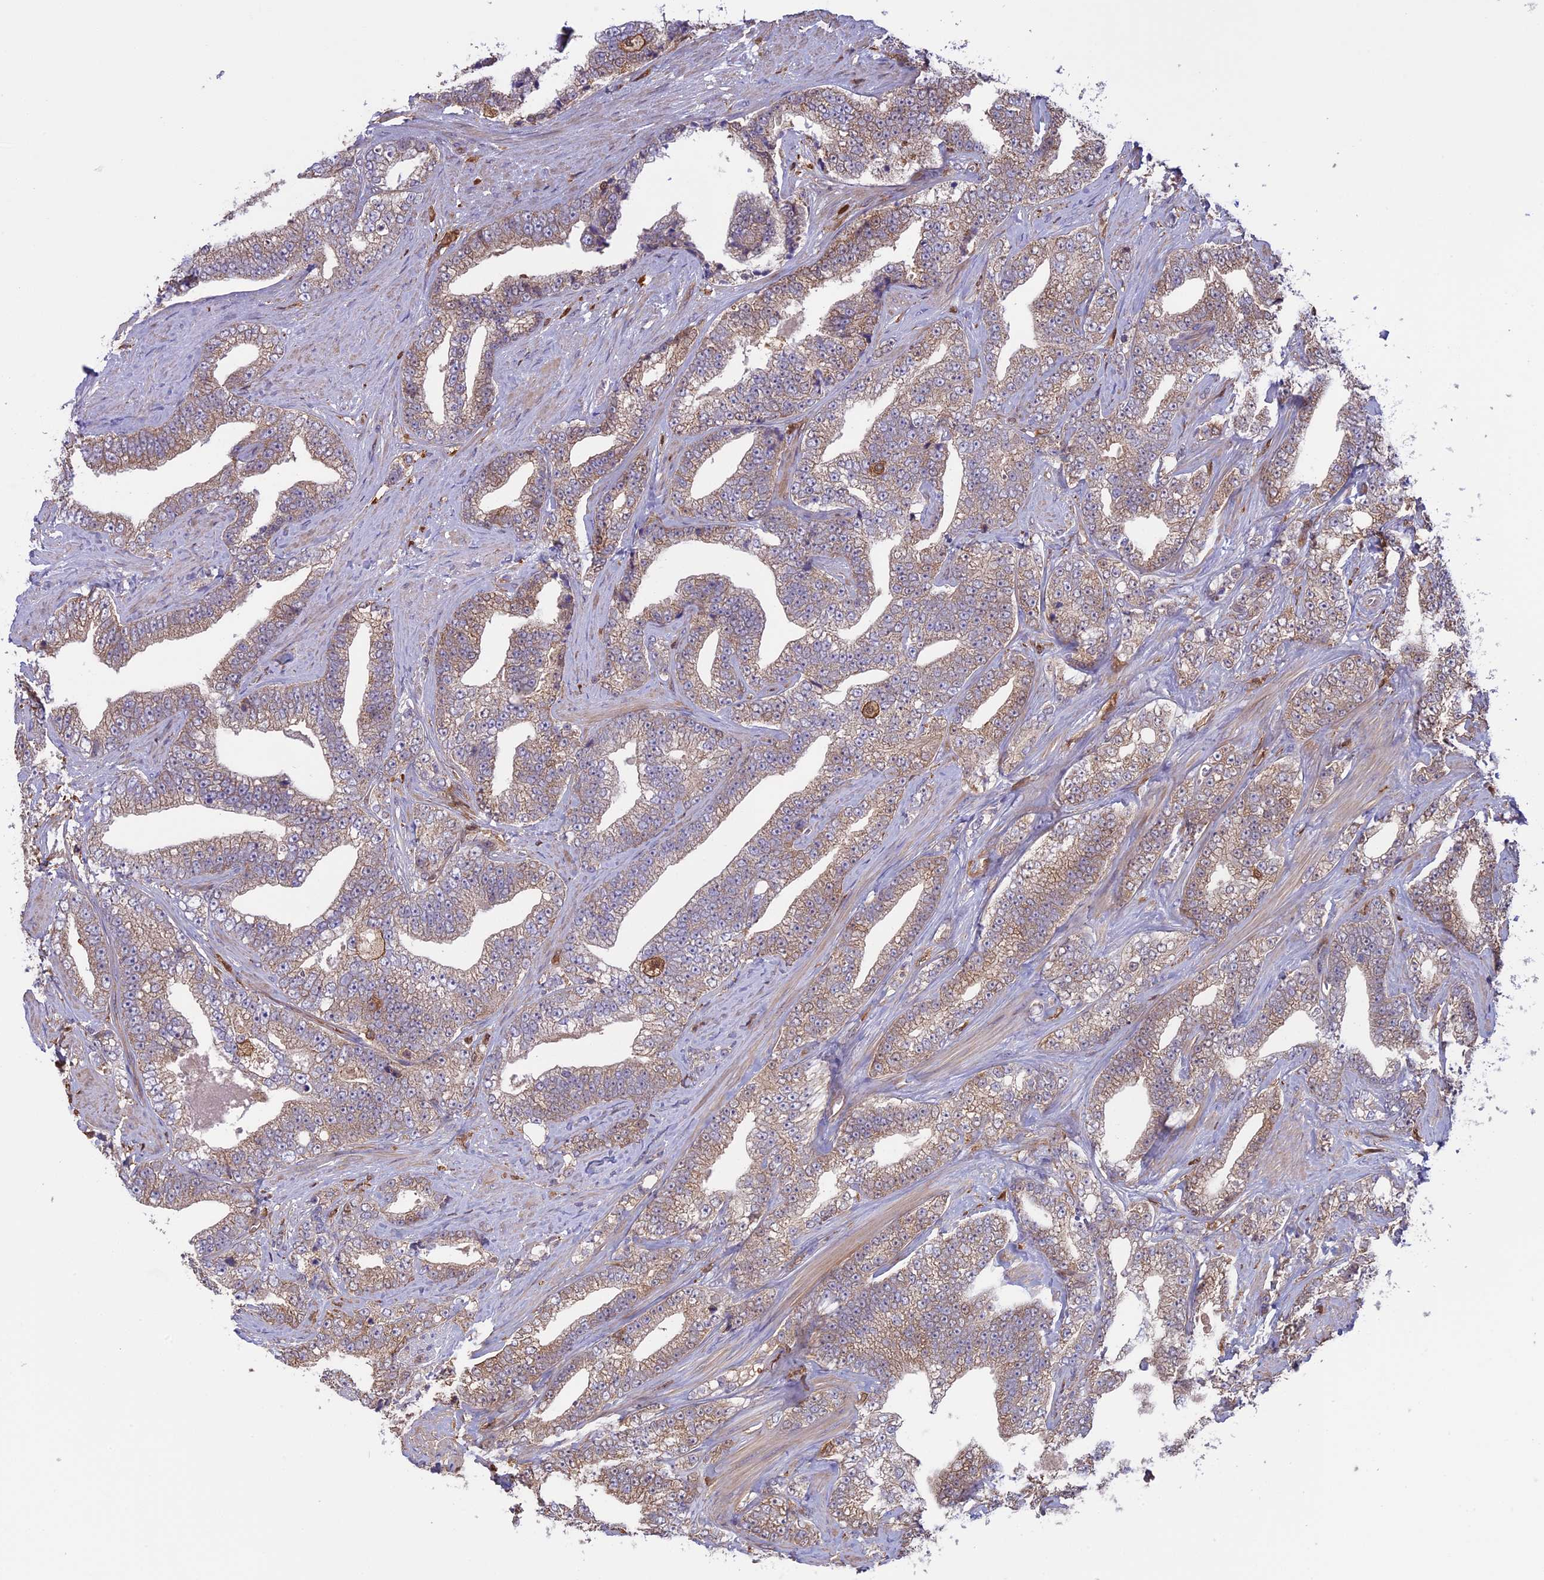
{"staining": {"intensity": "weak", "quantity": "25%-75%", "location": "cytoplasmic/membranous"}, "tissue": "prostate cancer", "cell_type": "Tumor cells", "image_type": "cancer", "snomed": [{"axis": "morphology", "description": "Adenocarcinoma, High grade"}, {"axis": "topography", "description": "Prostate and seminal vesicle, NOS"}], "caption": "High-grade adenocarcinoma (prostate) stained with DAB (3,3'-diaminobenzidine) IHC reveals low levels of weak cytoplasmic/membranous staining in about 25%-75% of tumor cells.", "gene": "ARHGAP18", "patient": {"sex": "male", "age": 67}}